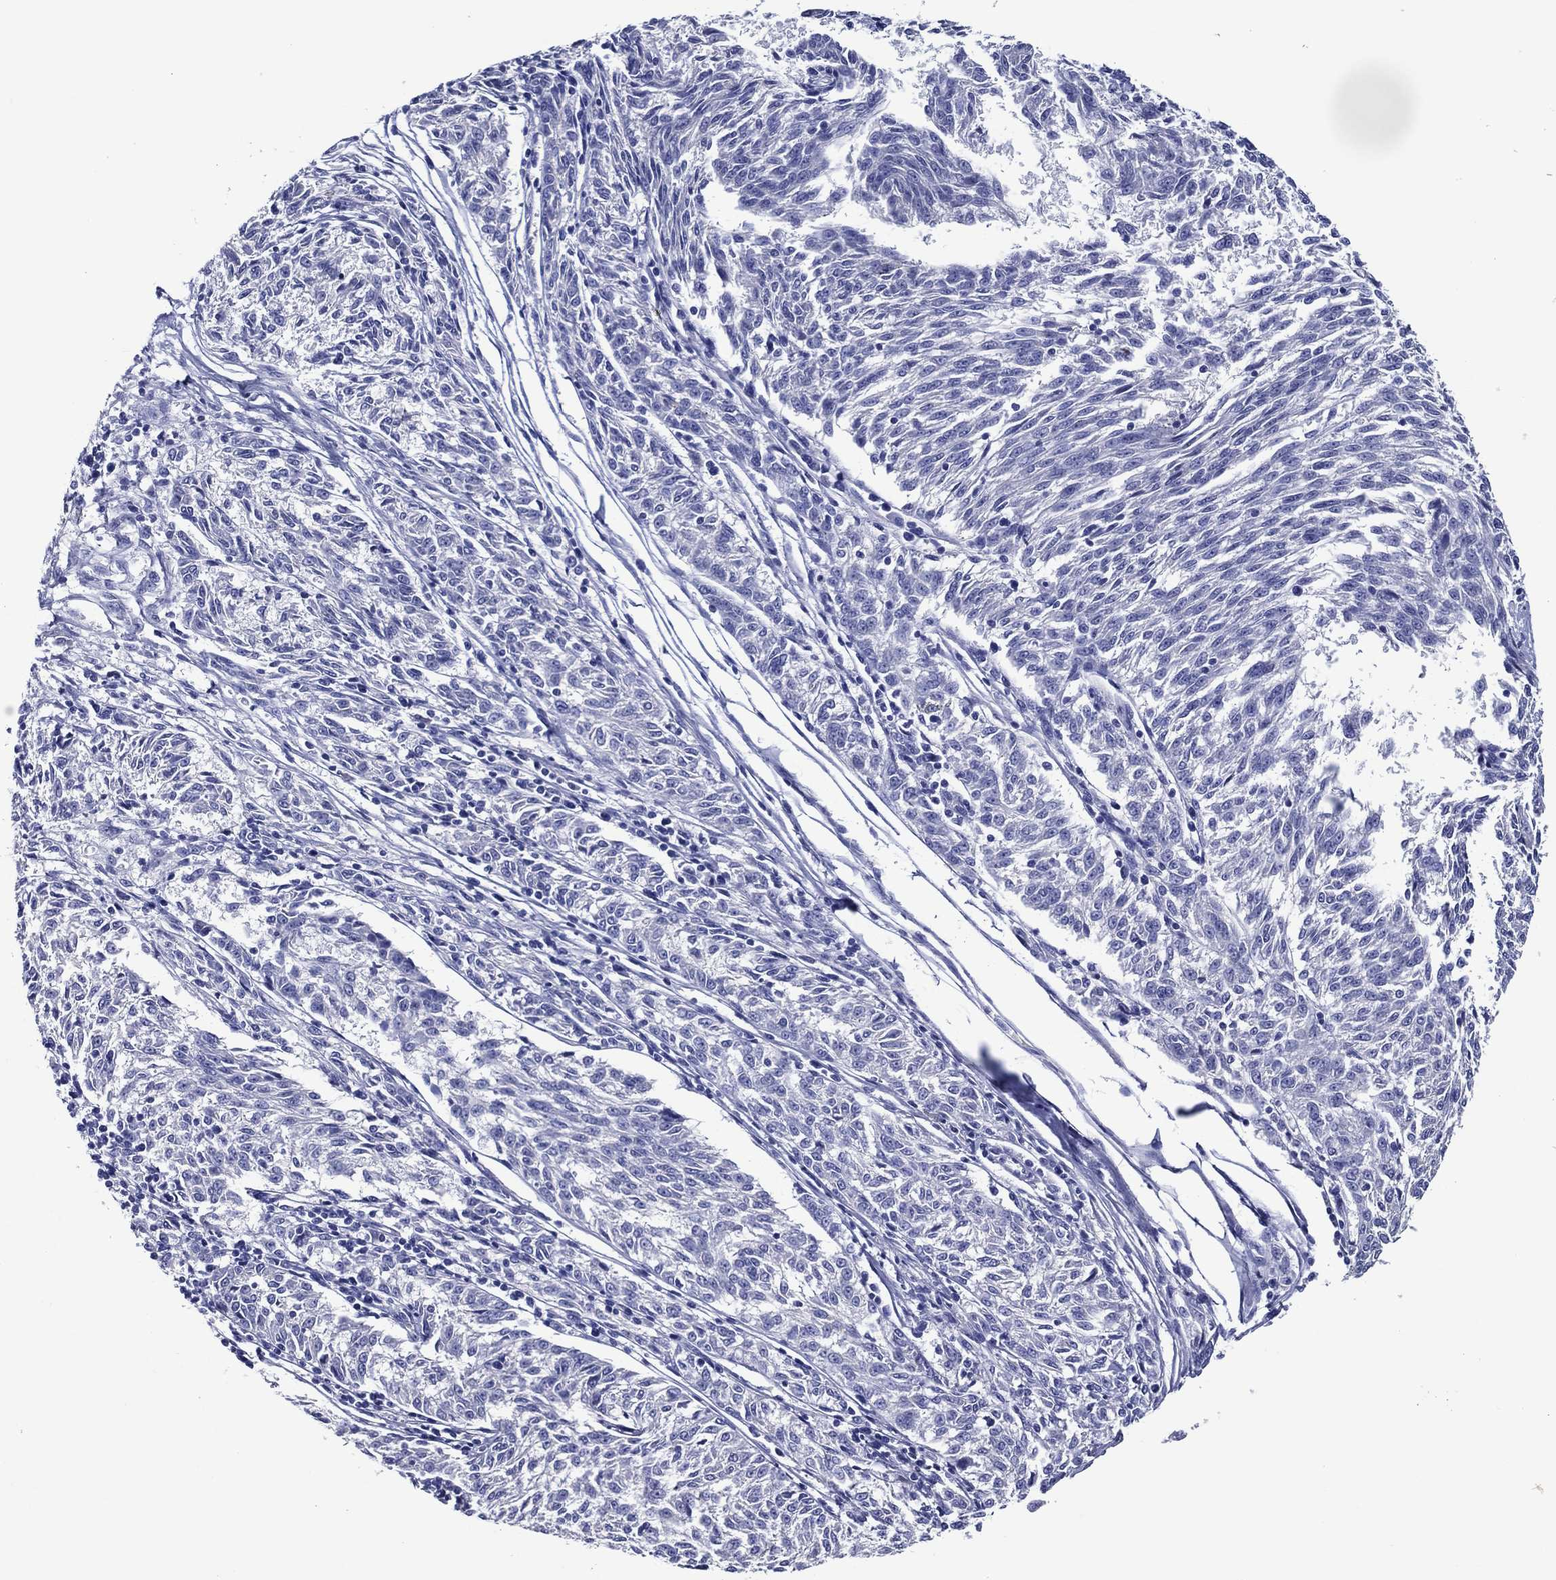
{"staining": {"intensity": "negative", "quantity": "none", "location": "none"}, "tissue": "melanoma", "cell_type": "Tumor cells", "image_type": "cancer", "snomed": [{"axis": "morphology", "description": "Malignant melanoma, NOS"}, {"axis": "topography", "description": "Skin"}], "caption": "There is no significant staining in tumor cells of melanoma.", "gene": "ACE2", "patient": {"sex": "female", "age": 72}}